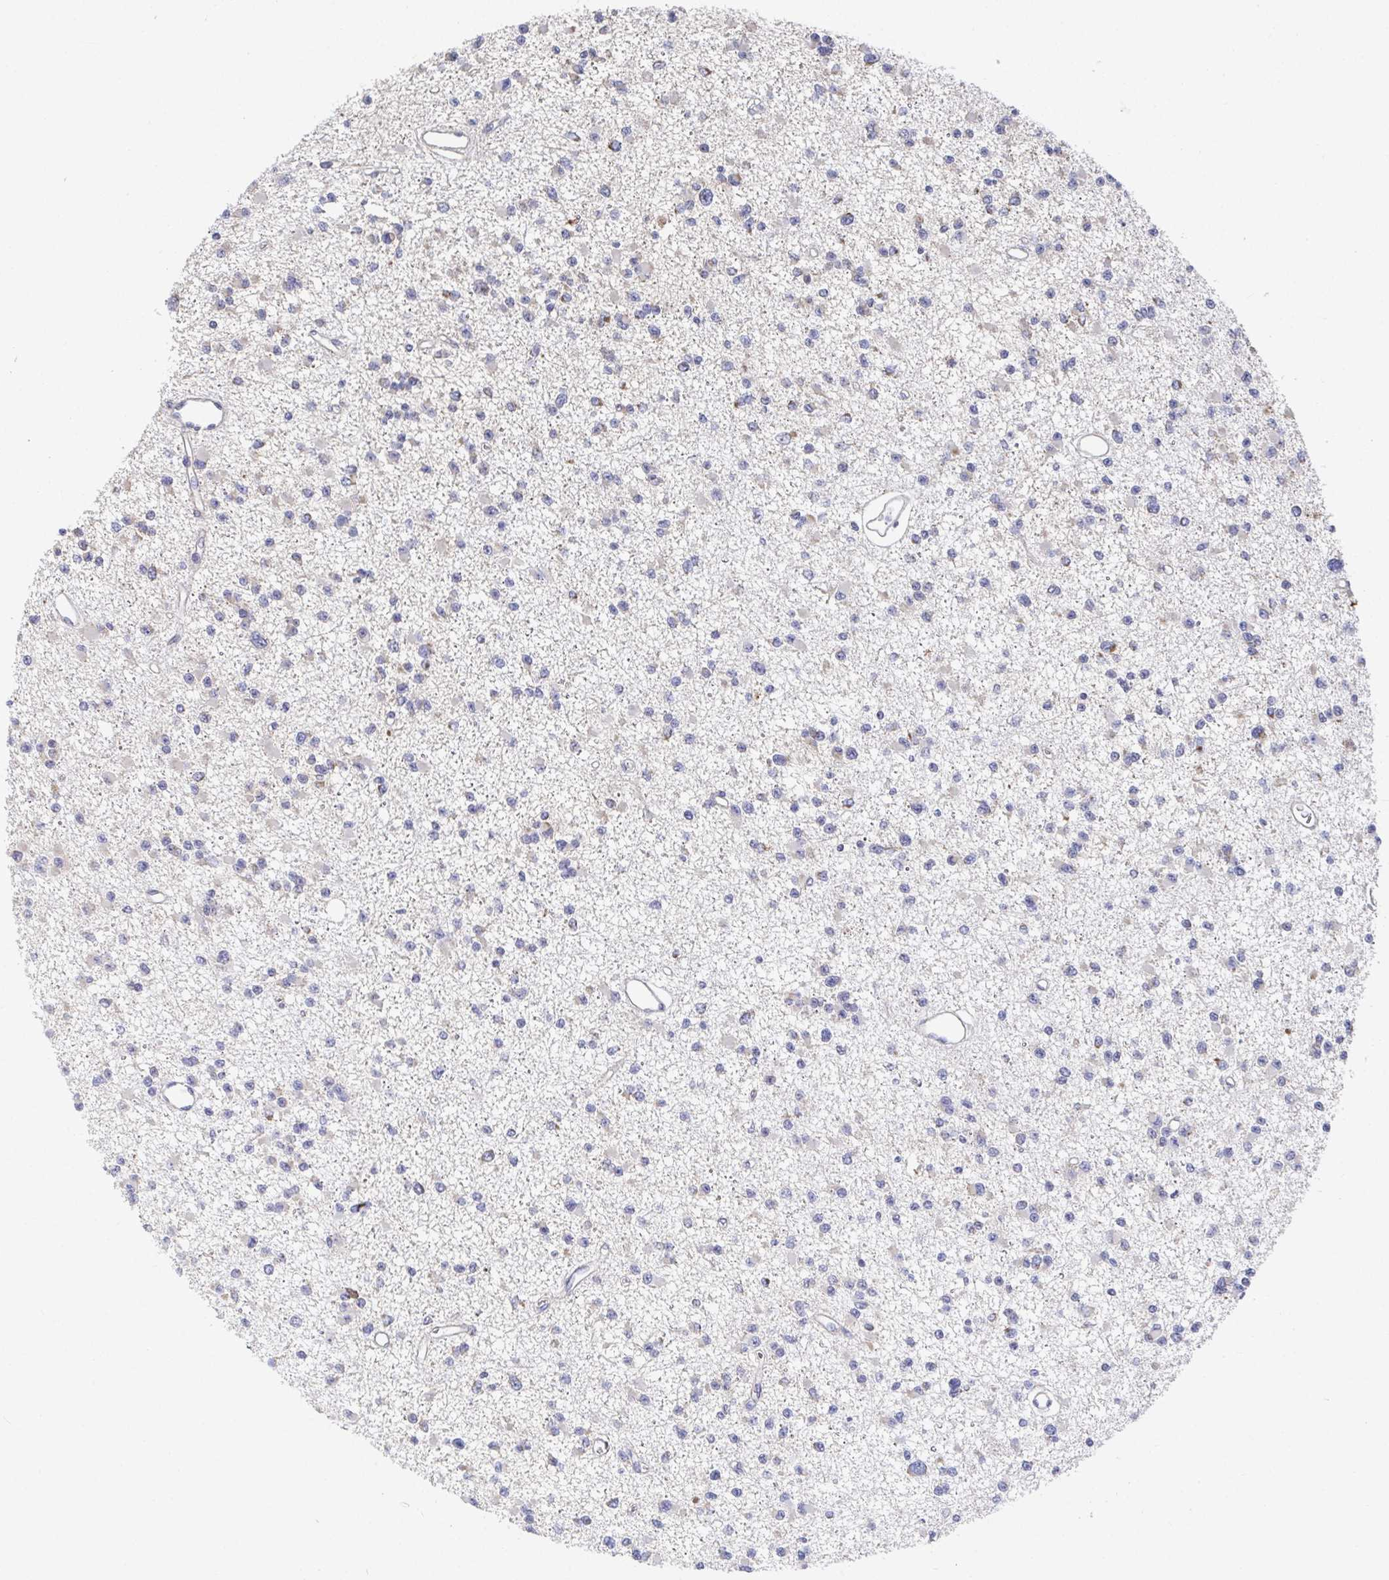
{"staining": {"intensity": "negative", "quantity": "none", "location": "none"}, "tissue": "glioma", "cell_type": "Tumor cells", "image_type": "cancer", "snomed": [{"axis": "morphology", "description": "Glioma, malignant, Low grade"}, {"axis": "topography", "description": "Brain"}], "caption": "An immunohistochemistry micrograph of glioma is shown. There is no staining in tumor cells of glioma.", "gene": "ATP5F1C", "patient": {"sex": "female", "age": 22}}